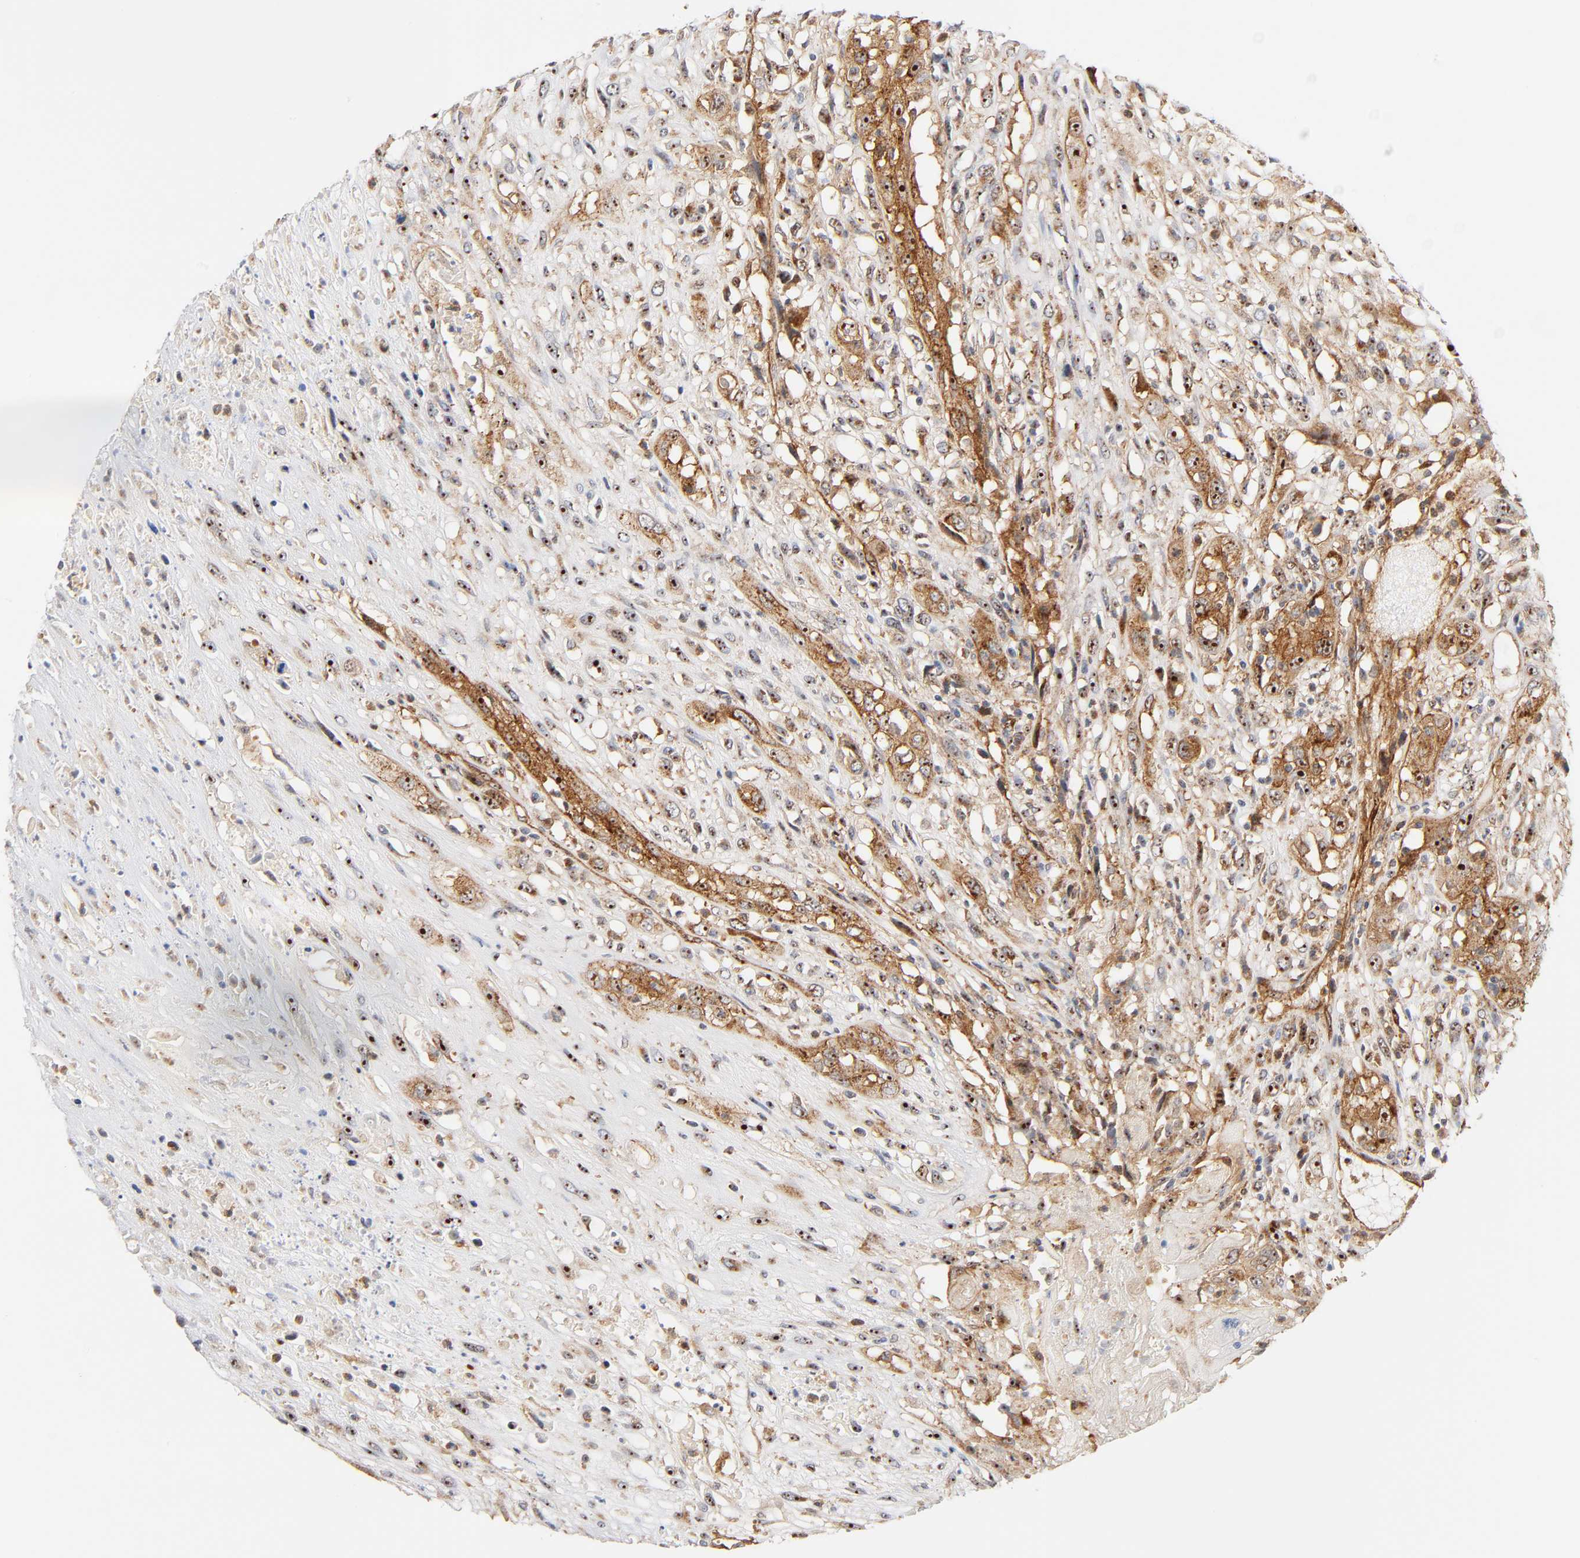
{"staining": {"intensity": "strong", "quantity": ">75%", "location": "cytoplasmic/membranous,nuclear"}, "tissue": "head and neck cancer", "cell_type": "Tumor cells", "image_type": "cancer", "snomed": [{"axis": "morphology", "description": "Necrosis, NOS"}, {"axis": "morphology", "description": "Neoplasm, malignant, NOS"}, {"axis": "topography", "description": "Salivary gland"}, {"axis": "topography", "description": "Head-Neck"}], "caption": "Malignant neoplasm (head and neck) stained with a protein marker reveals strong staining in tumor cells.", "gene": "PLD1", "patient": {"sex": "male", "age": 43}}